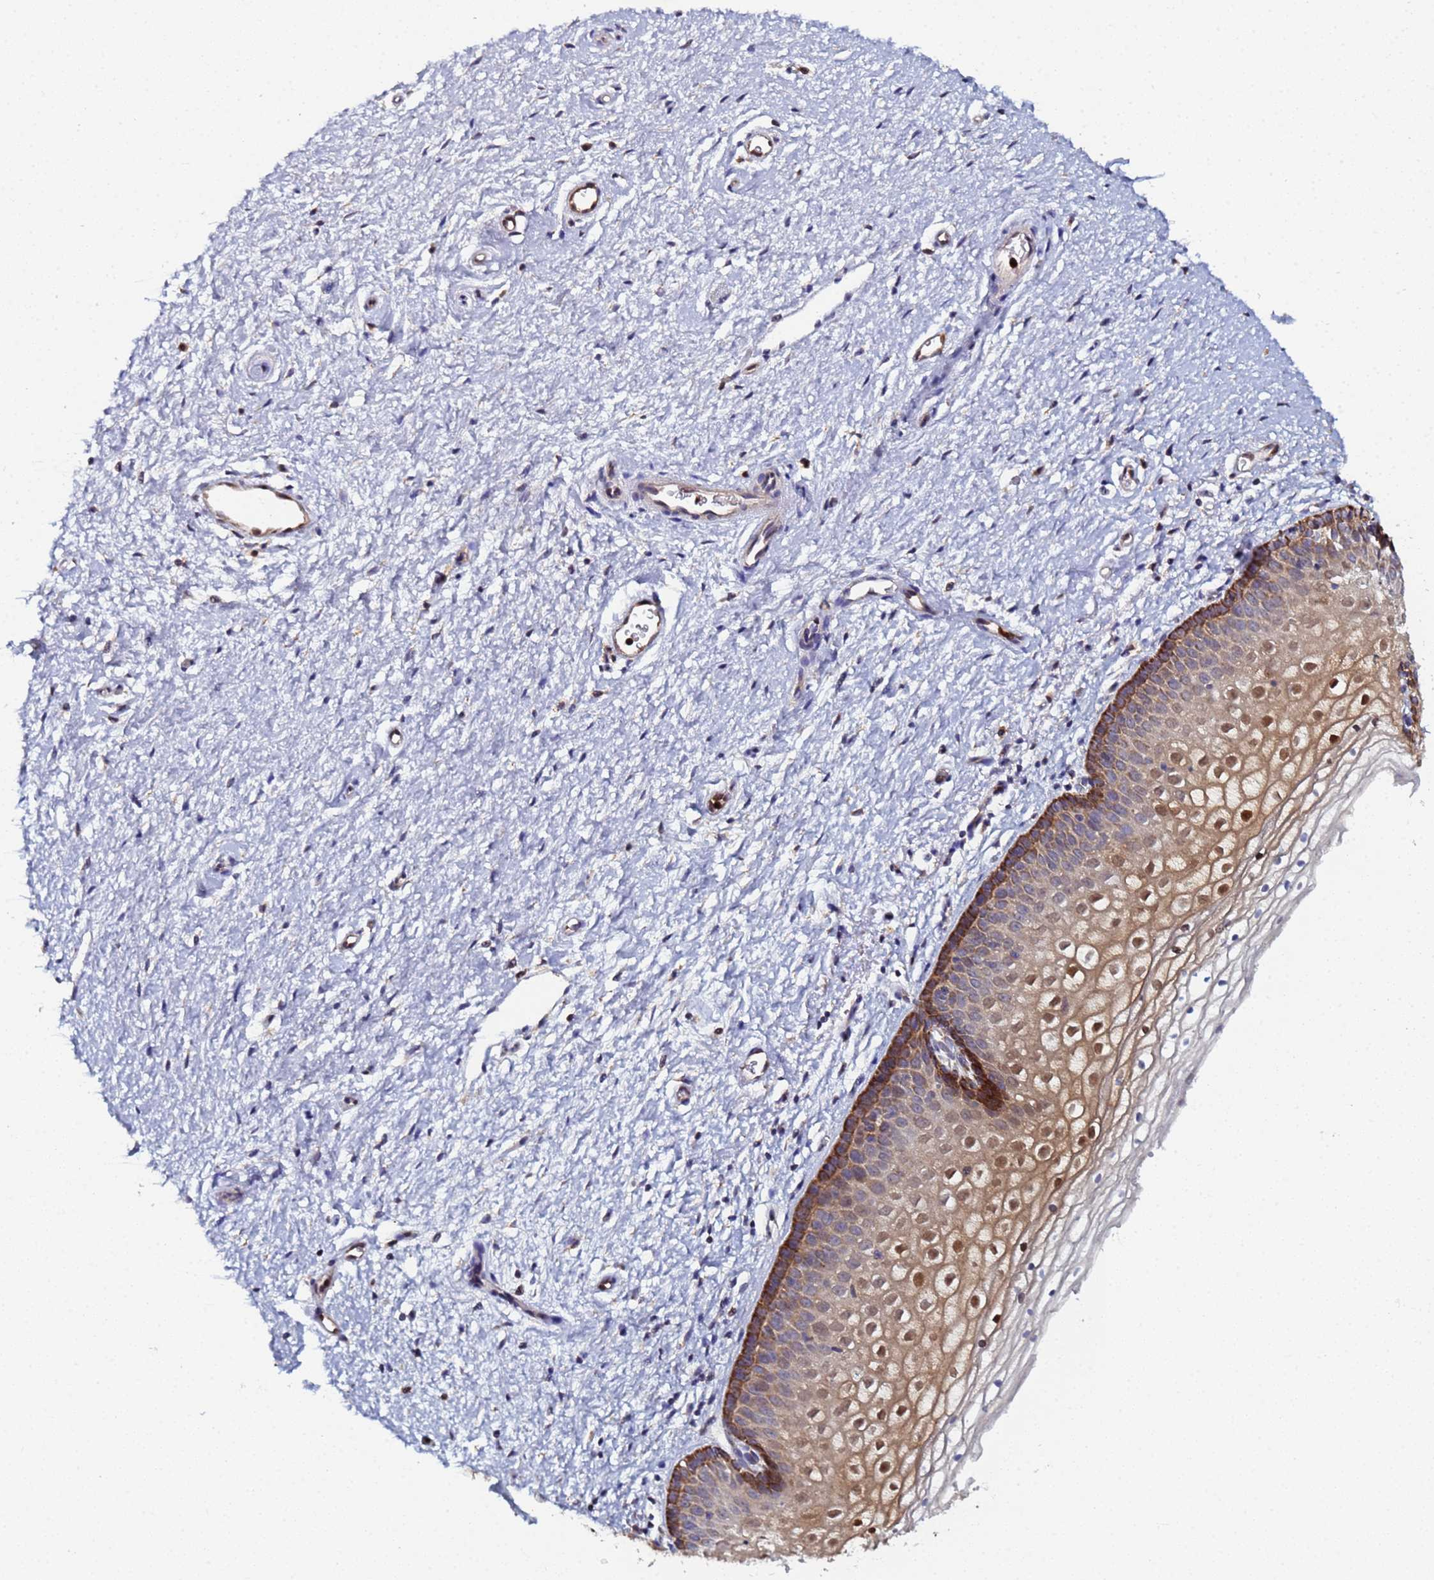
{"staining": {"intensity": "strong", "quantity": "25%-75%", "location": "cytoplasmic/membranous,nuclear"}, "tissue": "vagina", "cell_type": "Squamous epithelial cells", "image_type": "normal", "snomed": [{"axis": "morphology", "description": "Normal tissue, NOS"}, {"axis": "topography", "description": "Vagina"}], "caption": "Immunohistochemistry of normal vagina reveals high levels of strong cytoplasmic/membranous,nuclear positivity in about 25%-75% of squamous epithelial cells. (DAB IHC, brown staining for protein, blue staining for nuclei).", "gene": "CCDC127", "patient": {"sex": "female", "age": 60}}